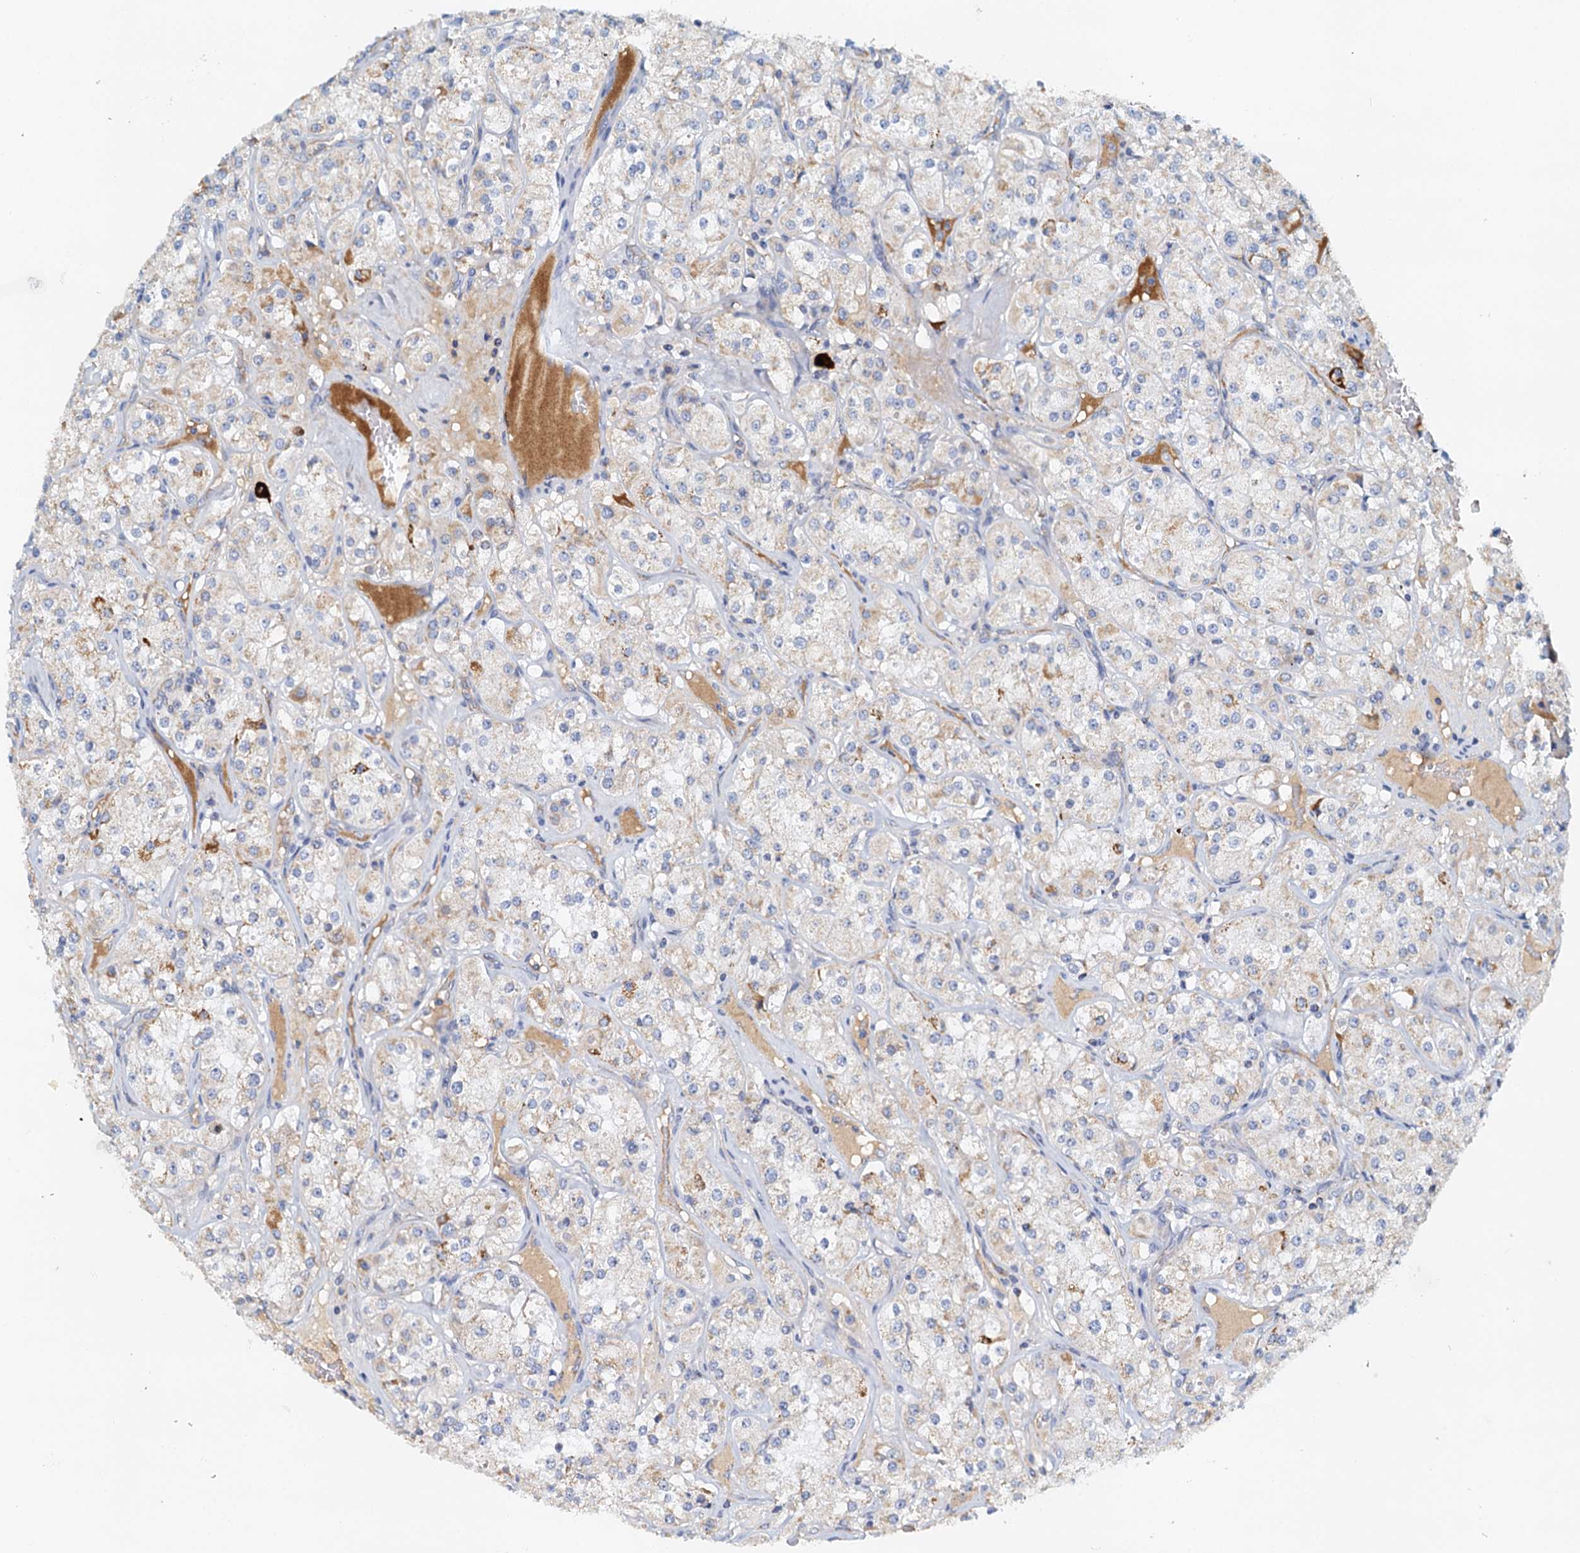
{"staining": {"intensity": "weak", "quantity": "25%-75%", "location": "cytoplasmic/membranous"}, "tissue": "renal cancer", "cell_type": "Tumor cells", "image_type": "cancer", "snomed": [{"axis": "morphology", "description": "Adenocarcinoma, NOS"}, {"axis": "topography", "description": "Kidney"}], "caption": "The image reveals a brown stain indicating the presence of a protein in the cytoplasmic/membranous of tumor cells in renal adenocarcinoma. The staining was performed using DAB (3,3'-diaminobenzidine), with brown indicating positive protein expression. Nuclei are stained blue with hematoxylin.", "gene": "POC1A", "patient": {"sex": "male", "age": 77}}